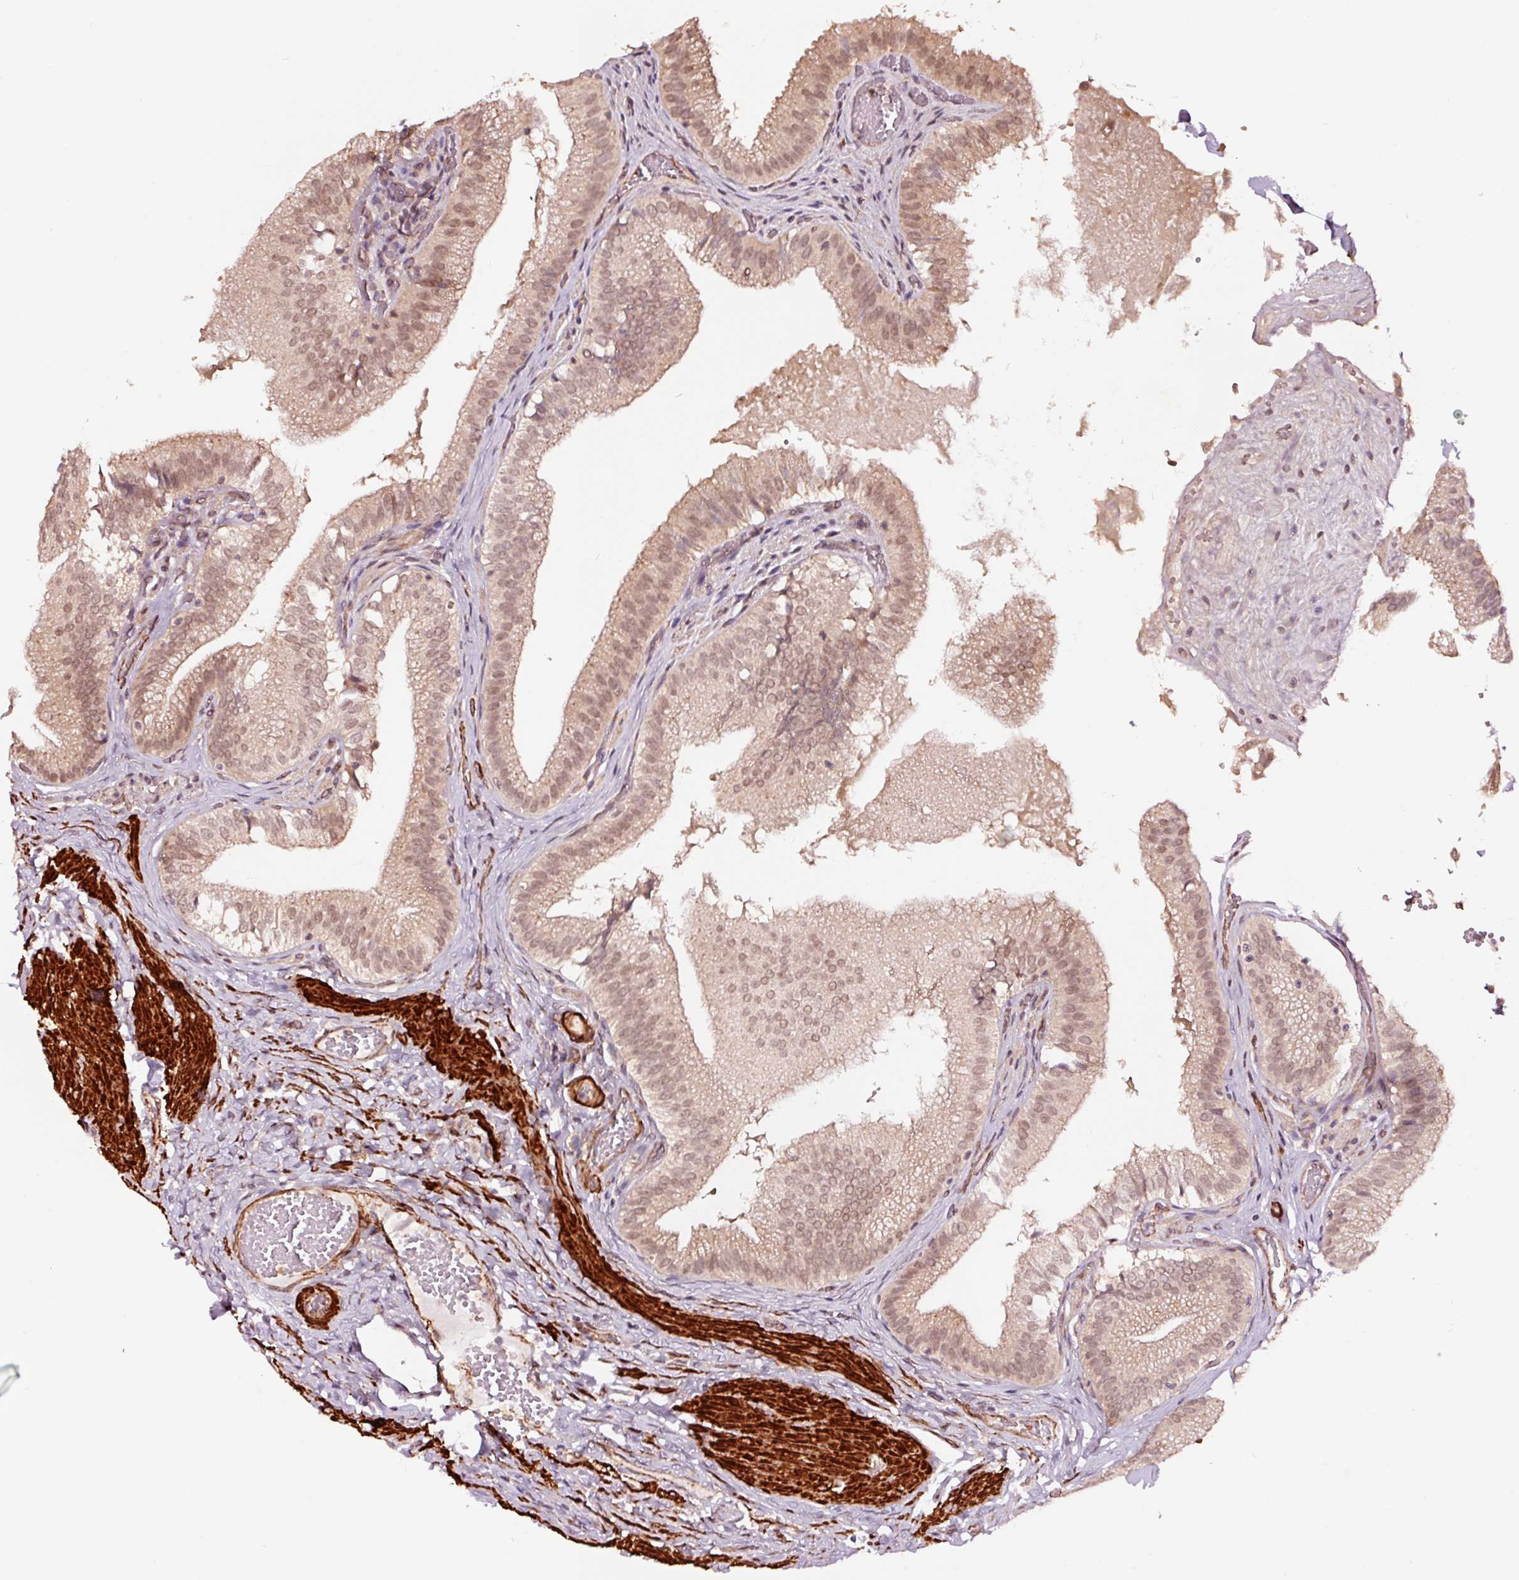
{"staining": {"intensity": "moderate", "quantity": ">75%", "location": "cytoplasmic/membranous,nuclear"}, "tissue": "gallbladder", "cell_type": "Glandular cells", "image_type": "normal", "snomed": [{"axis": "morphology", "description": "Normal tissue, NOS"}, {"axis": "topography", "description": "Gallbladder"}, {"axis": "topography", "description": "Peripheral nerve tissue"}], "caption": "Human gallbladder stained with a brown dye reveals moderate cytoplasmic/membranous,nuclear positive staining in approximately >75% of glandular cells.", "gene": "TPM1", "patient": {"sex": "male", "age": 17}}